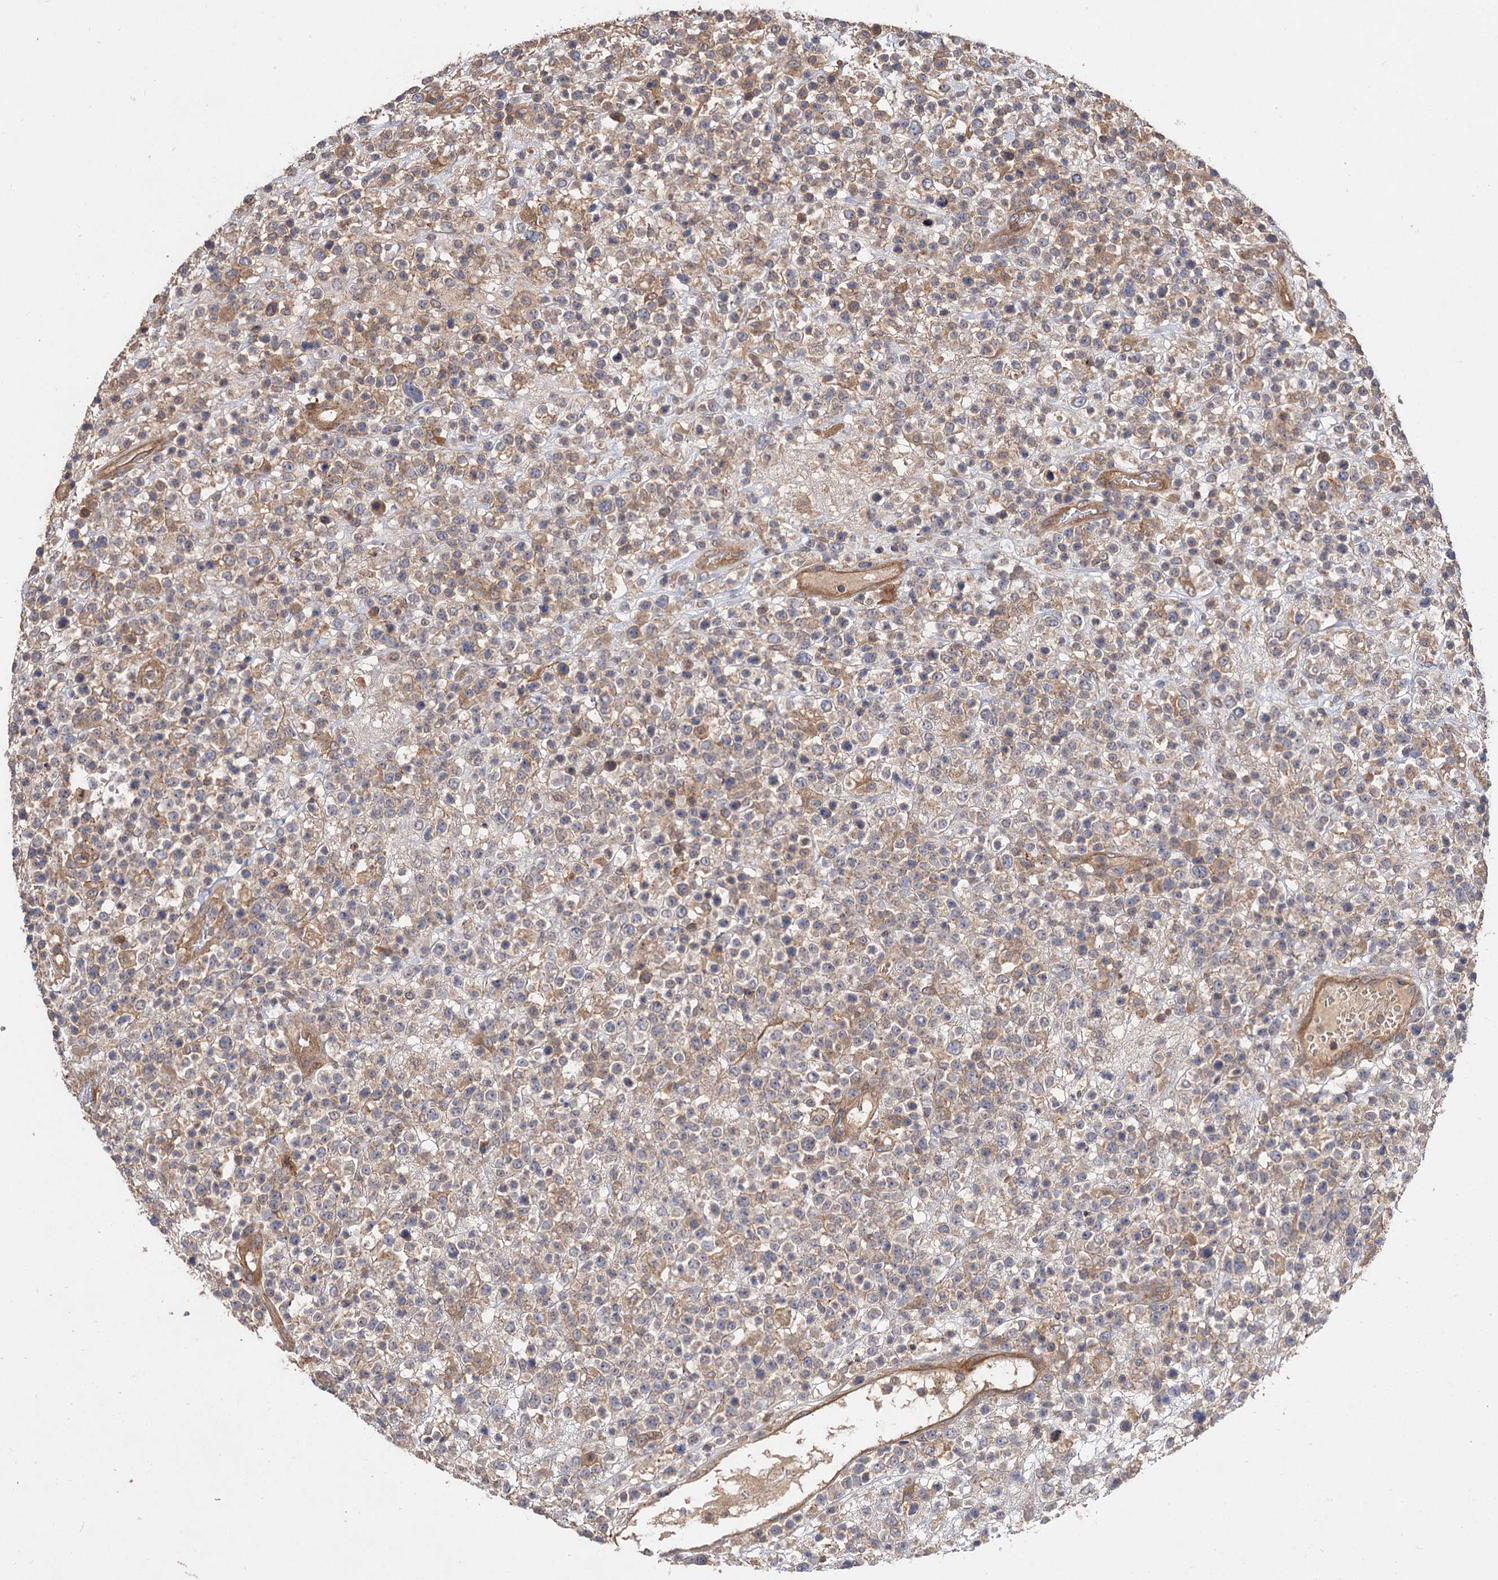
{"staining": {"intensity": "weak", "quantity": "25%-75%", "location": "cytoplasmic/membranous"}, "tissue": "lymphoma", "cell_type": "Tumor cells", "image_type": "cancer", "snomed": [{"axis": "morphology", "description": "Malignant lymphoma, non-Hodgkin's type, High grade"}, {"axis": "topography", "description": "Colon"}], "caption": "Immunohistochemical staining of malignant lymphoma, non-Hodgkin's type (high-grade) shows weak cytoplasmic/membranous protein expression in approximately 25%-75% of tumor cells.", "gene": "FBXW8", "patient": {"sex": "female", "age": 53}}